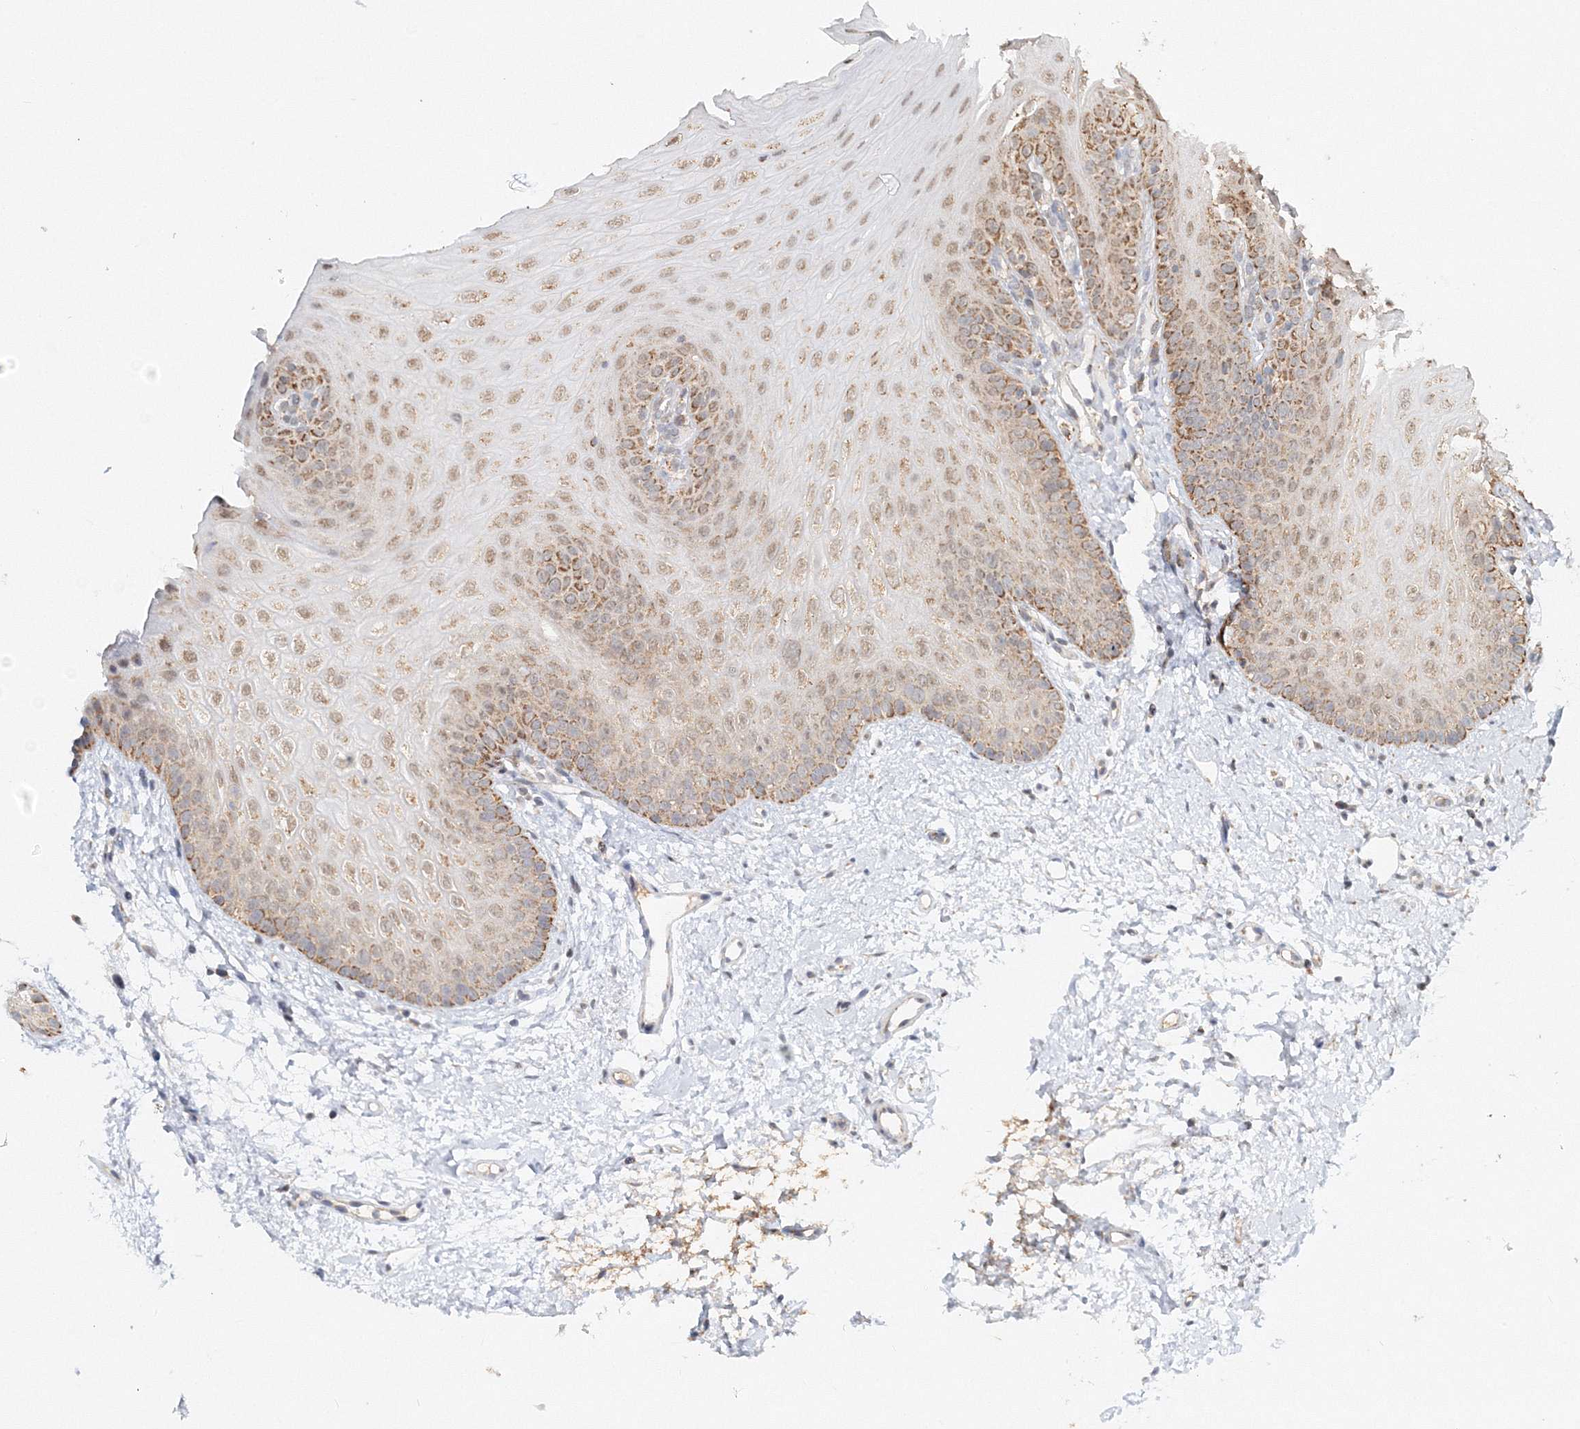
{"staining": {"intensity": "moderate", "quantity": ">75%", "location": "cytoplasmic/membranous,nuclear"}, "tissue": "oral mucosa", "cell_type": "Squamous epithelial cells", "image_type": "normal", "snomed": [{"axis": "morphology", "description": "Normal tissue, NOS"}, {"axis": "topography", "description": "Oral tissue"}], "caption": "Squamous epithelial cells exhibit moderate cytoplasmic/membranous,nuclear staining in about >75% of cells in normal oral mucosa. The staining is performed using DAB brown chromogen to label protein expression. The nuclei are counter-stained blue using hematoxylin.", "gene": "PSMD6", "patient": {"sex": "female", "age": 68}}